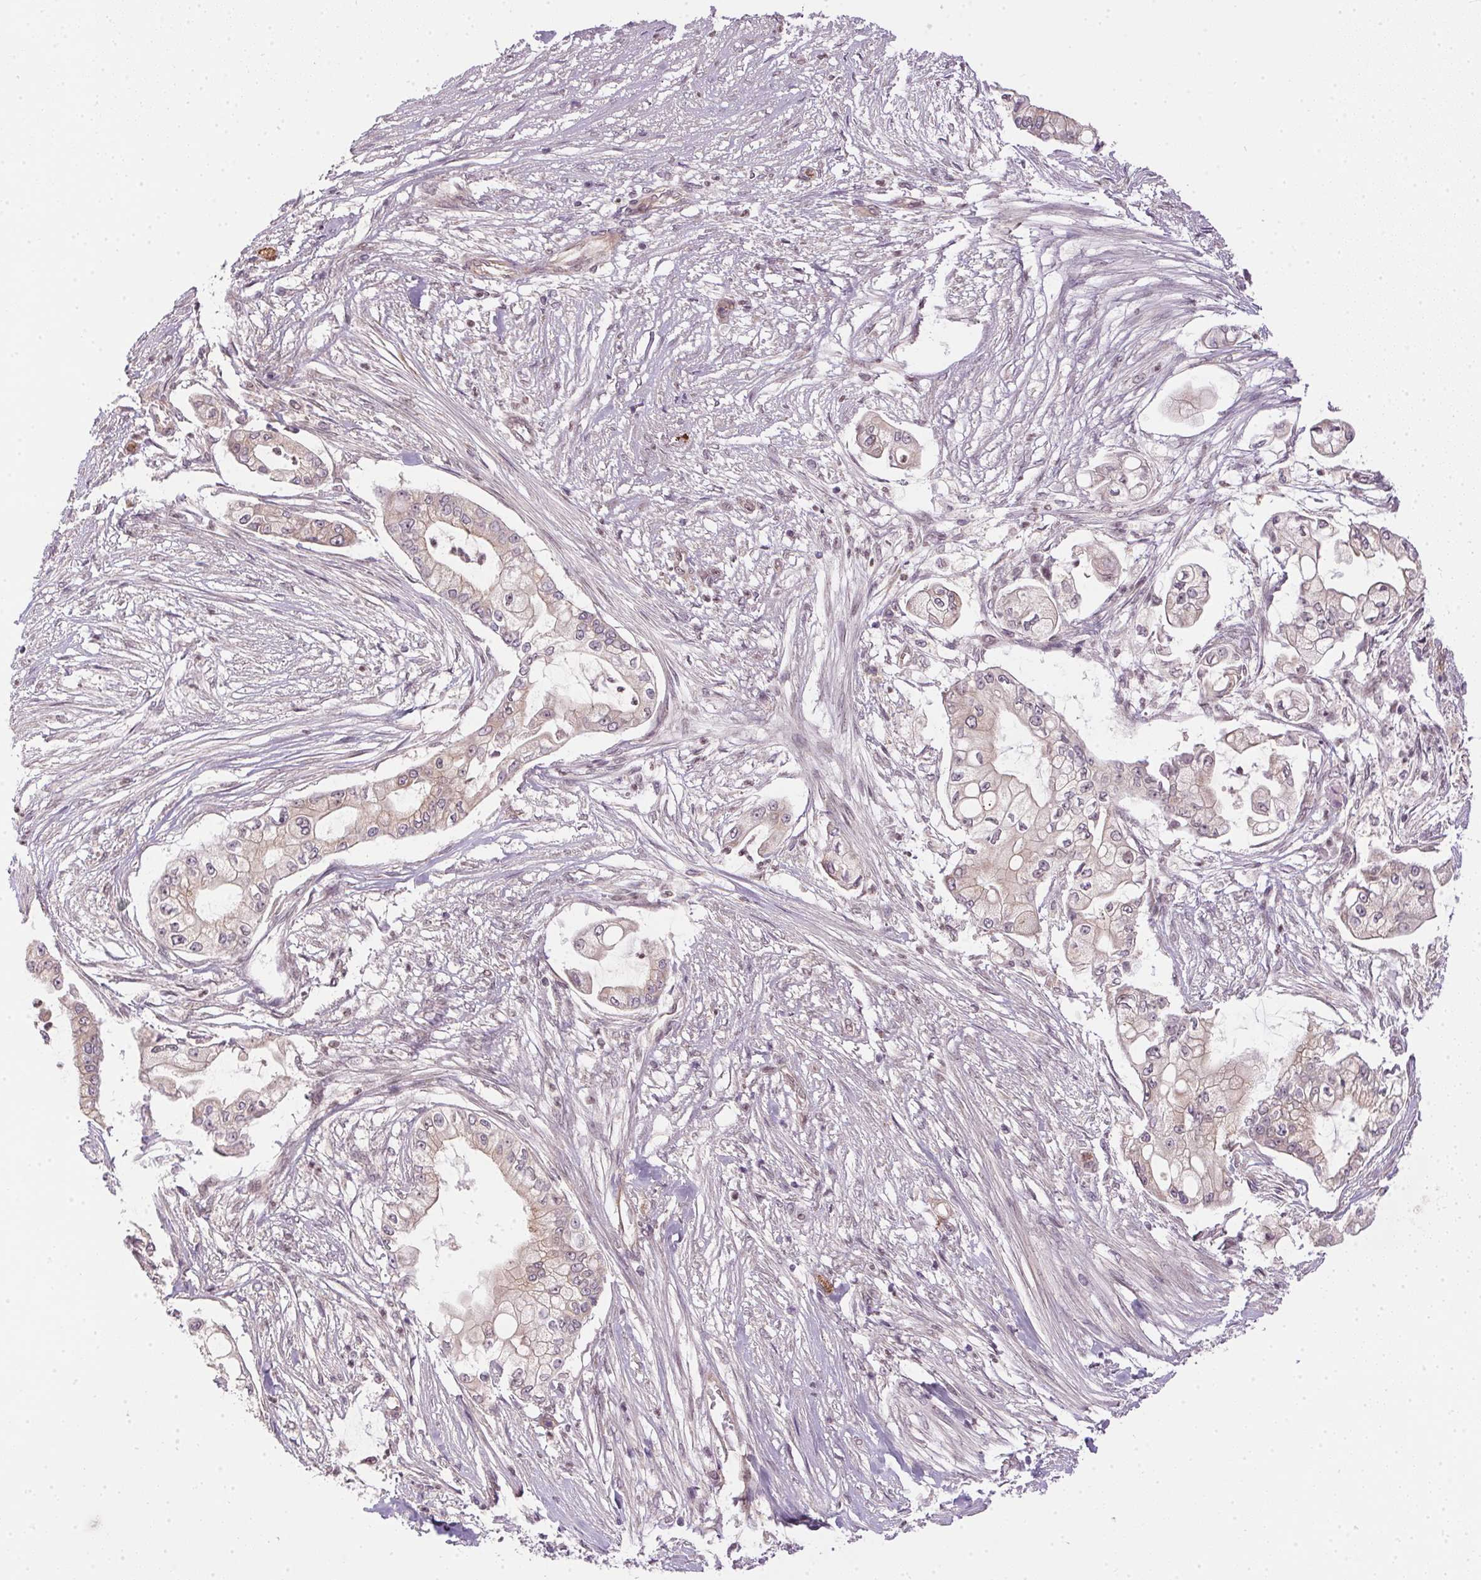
{"staining": {"intensity": "negative", "quantity": "none", "location": "none"}, "tissue": "pancreatic cancer", "cell_type": "Tumor cells", "image_type": "cancer", "snomed": [{"axis": "morphology", "description": "Adenocarcinoma, NOS"}, {"axis": "topography", "description": "Pancreas"}], "caption": "Human adenocarcinoma (pancreatic) stained for a protein using IHC reveals no staining in tumor cells.", "gene": "CFAP92", "patient": {"sex": "female", "age": 69}}